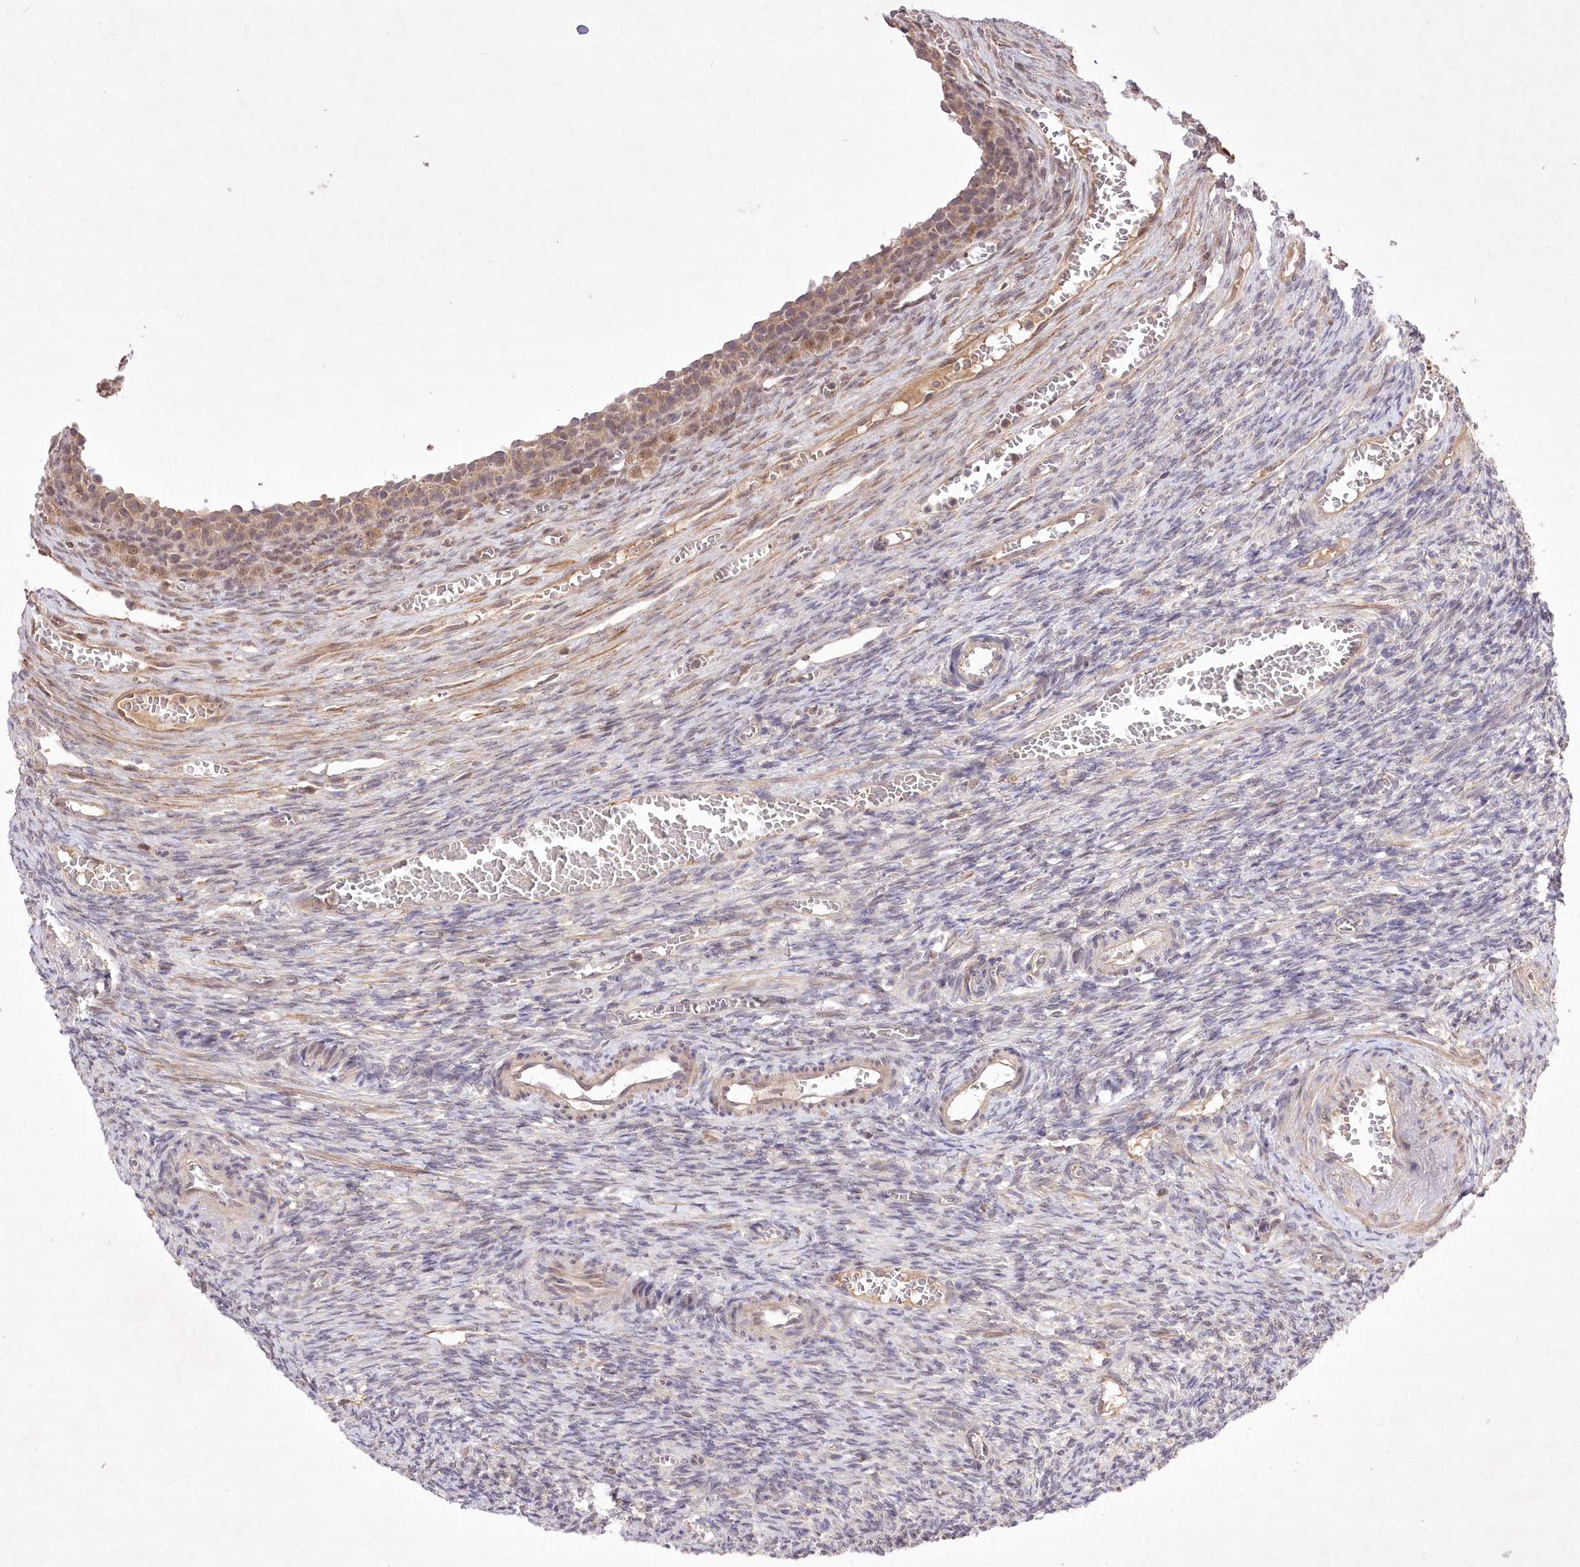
{"staining": {"intensity": "weak", "quantity": "<25%", "location": "cytoplasmic/membranous"}, "tissue": "ovary", "cell_type": "Ovarian stroma cells", "image_type": "normal", "snomed": [{"axis": "morphology", "description": "Normal tissue, NOS"}, {"axis": "topography", "description": "Ovary"}], "caption": "An immunohistochemistry histopathology image of unremarkable ovary is shown. There is no staining in ovarian stroma cells of ovary.", "gene": "HELT", "patient": {"sex": "female", "age": 27}}